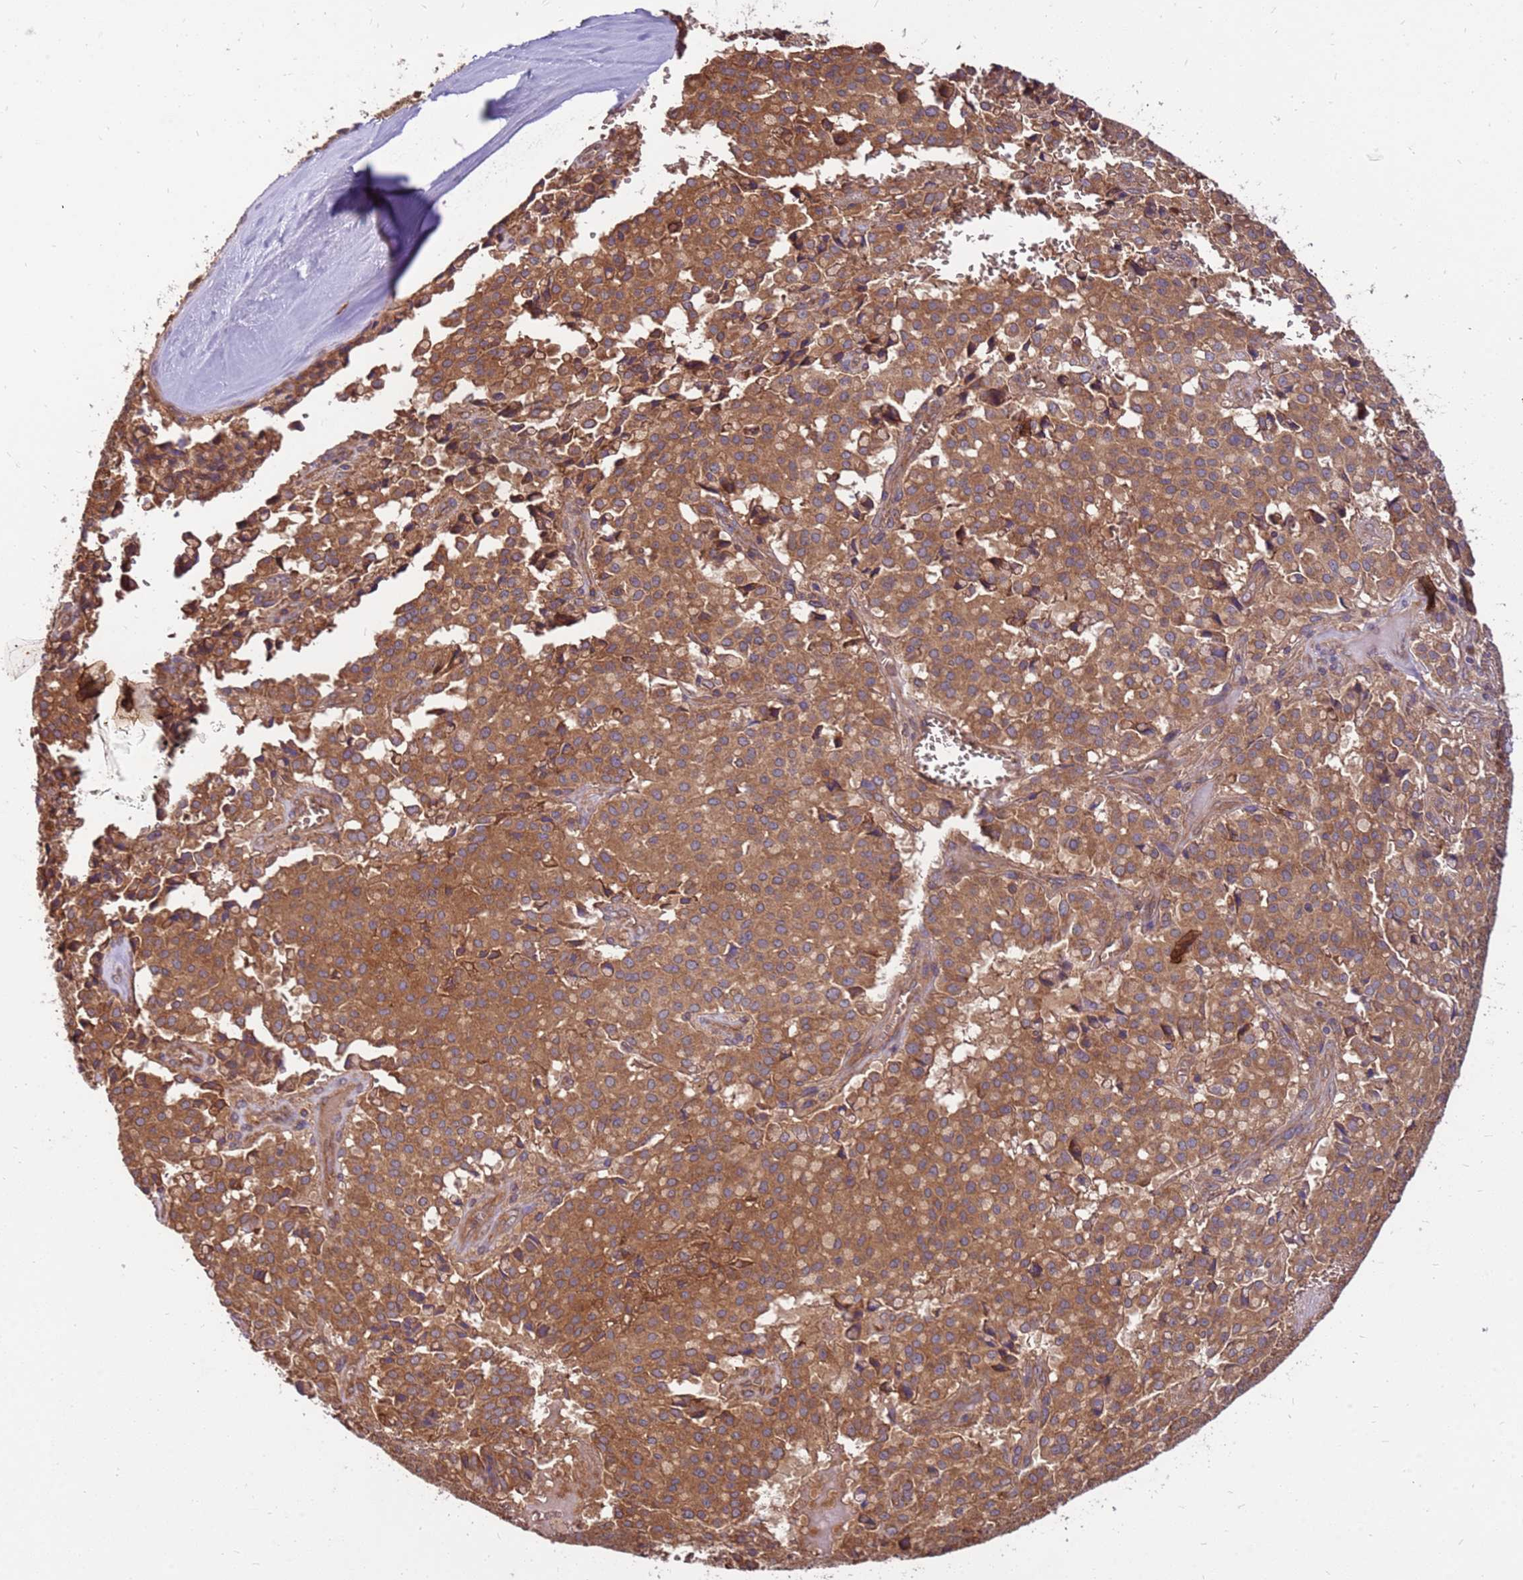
{"staining": {"intensity": "moderate", "quantity": ">75%", "location": "cytoplasmic/membranous"}, "tissue": "pancreatic cancer", "cell_type": "Tumor cells", "image_type": "cancer", "snomed": [{"axis": "morphology", "description": "Adenocarcinoma, NOS"}, {"axis": "topography", "description": "Pancreas"}], "caption": "Immunohistochemical staining of human pancreatic adenocarcinoma demonstrates medium levels of moderate cytoplasmic/membranous staining in about >75% of tumor cells.", "gene": "SLC44A5", "patient": {"sex": "male", "age": 65}}